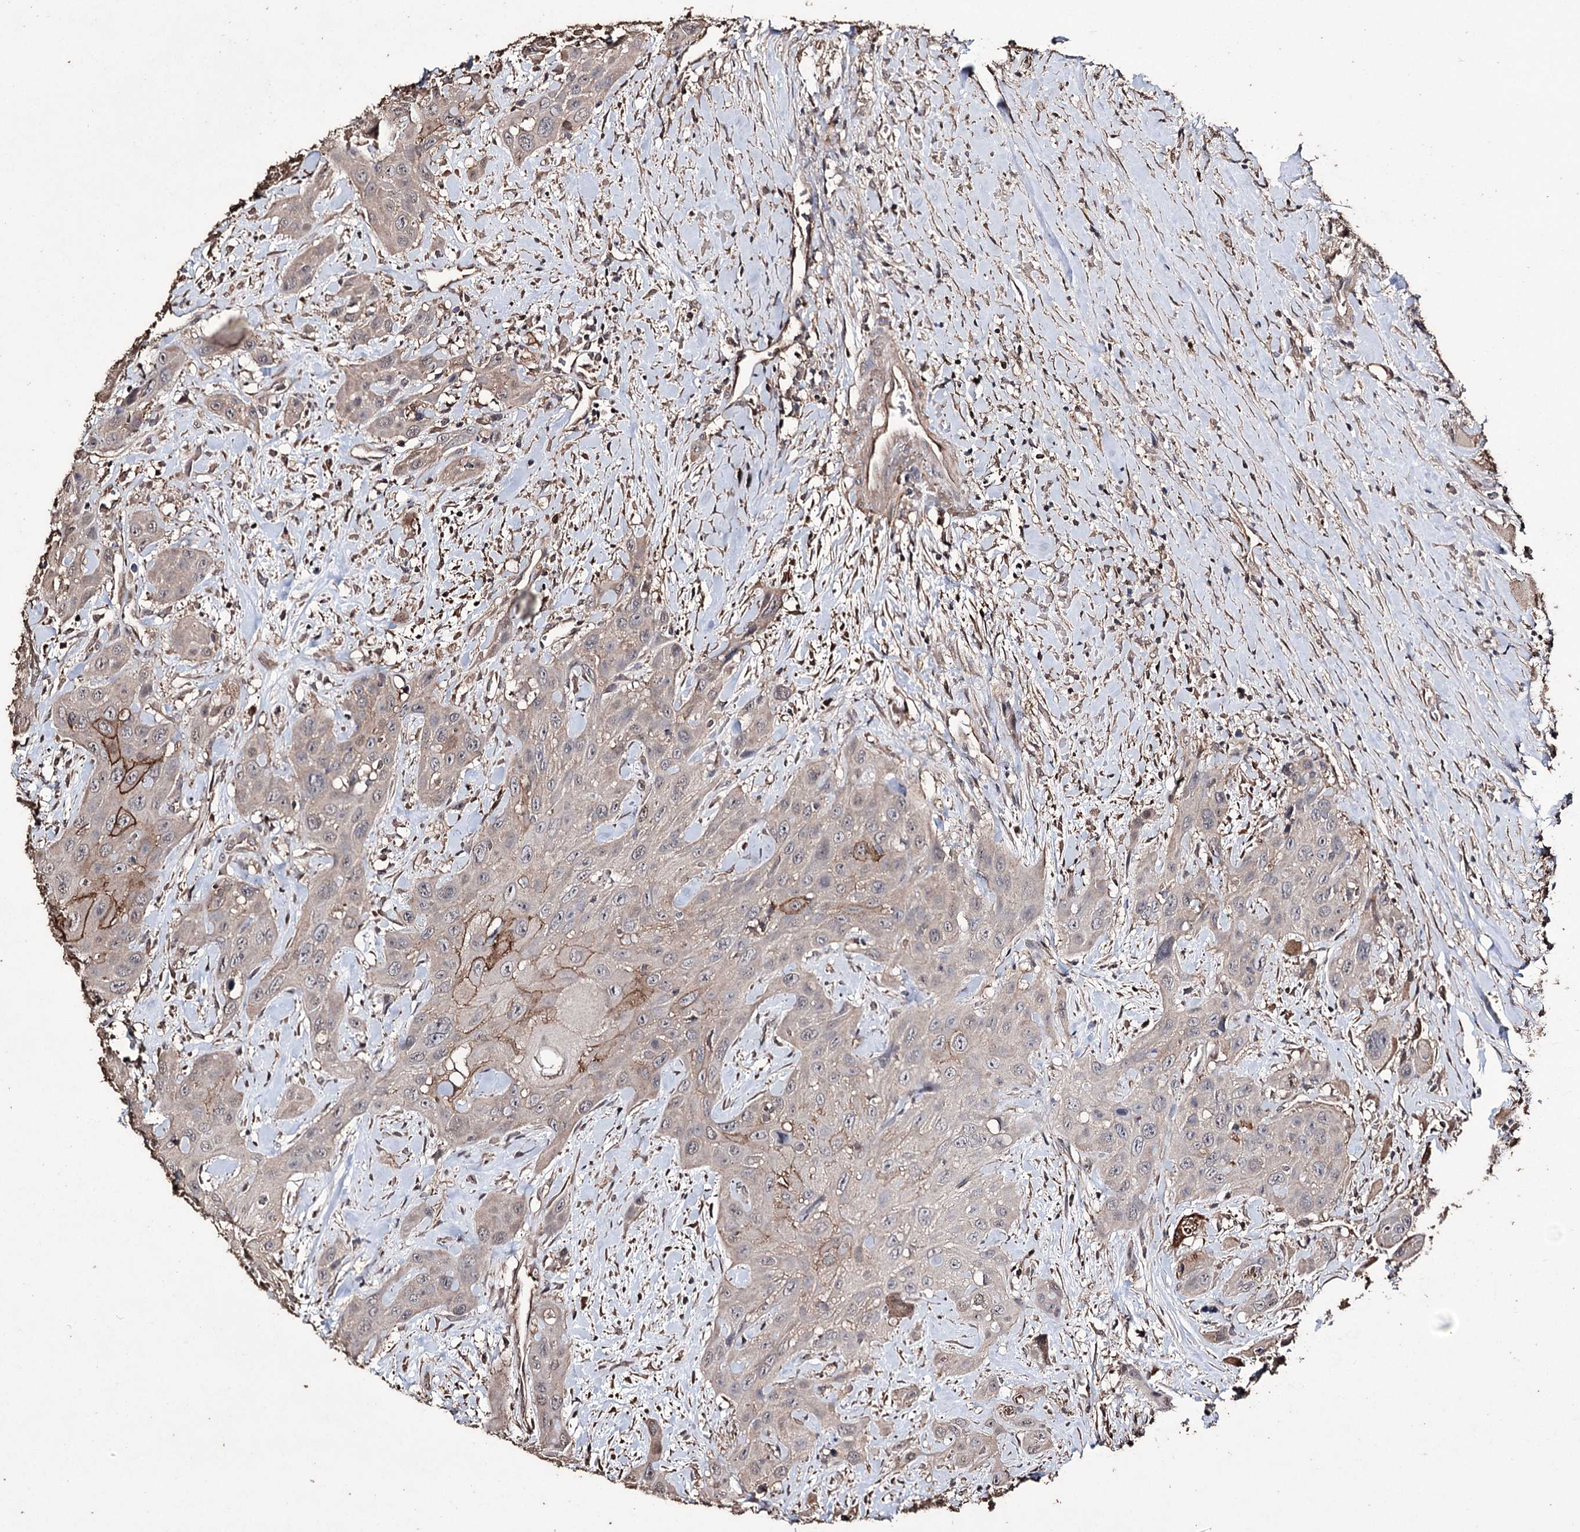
{"staining": {"intensity": "moderate", "quantity": "<25%", "location": "cytoplasmic/membranous"}, "tissue": "head and neck cancer", "cell_type": "Tumor cells", "image_type": "cancer", "snomed": [{"axis": "morphology", "description": "Squamous cell carcinoma, NOS"}, {"axis": "topography", "description": "Head-Neck"}], "caption": "High-magnification brightfield microscopy of head and neck squamous cell carcinoma stained with DAB (brown) and counterstained with hematoxylin (blue). tumor cells exhibit moderate cytoplasmic/membranous positivity is appreciated in approximately<25% of cells.", "gene": "ZNF662", "patient": {"sex": "male", "age": 81}}